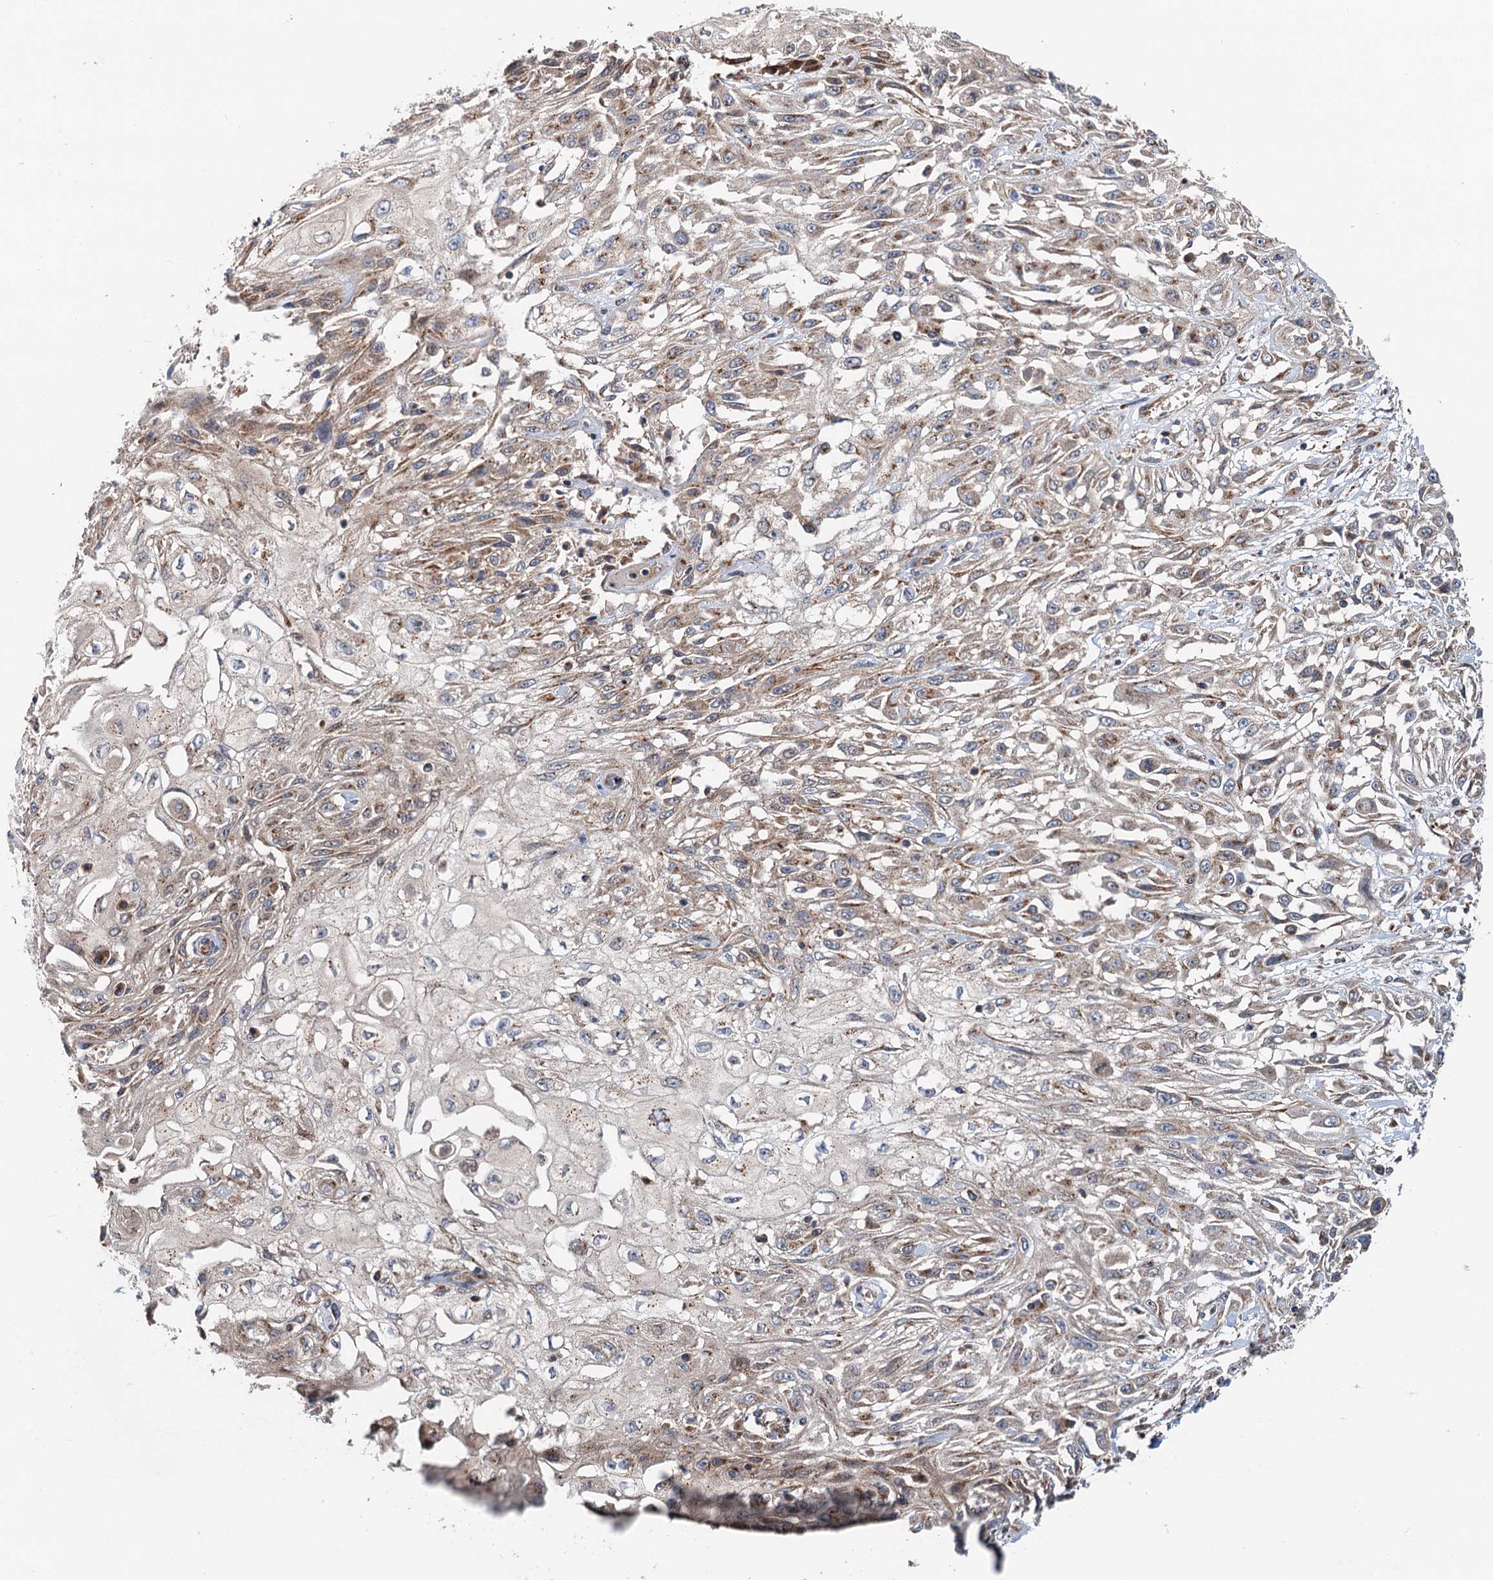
{"staining": {"intensity": "weak", "quantity": "25%-75%", "location": "cytoplasmic/membranous"}, "tissue": "skin cancer", "cell_type": "Tumor cells", "image_type": "cancer", "snomed": [{"axis": "morphology", "description": "Squamous cell carcinoma, NOS"}, {"axis": "morphology", "description": "Squamous cell carcinoma, metastatic, NOS"}, {"axis": "topography", "description": "Skin"}, {"axis": "topography", "description": "Lymph node"}], "caption": "Human skin metastatic squamous cell carcinoma stained with a brown dye shows weak cytoplasmic/membranous positive staining in about 25%-75% of tumor cells.", "gene": "ANKRD26", "patient": {"sex": "male", "age": 75}}